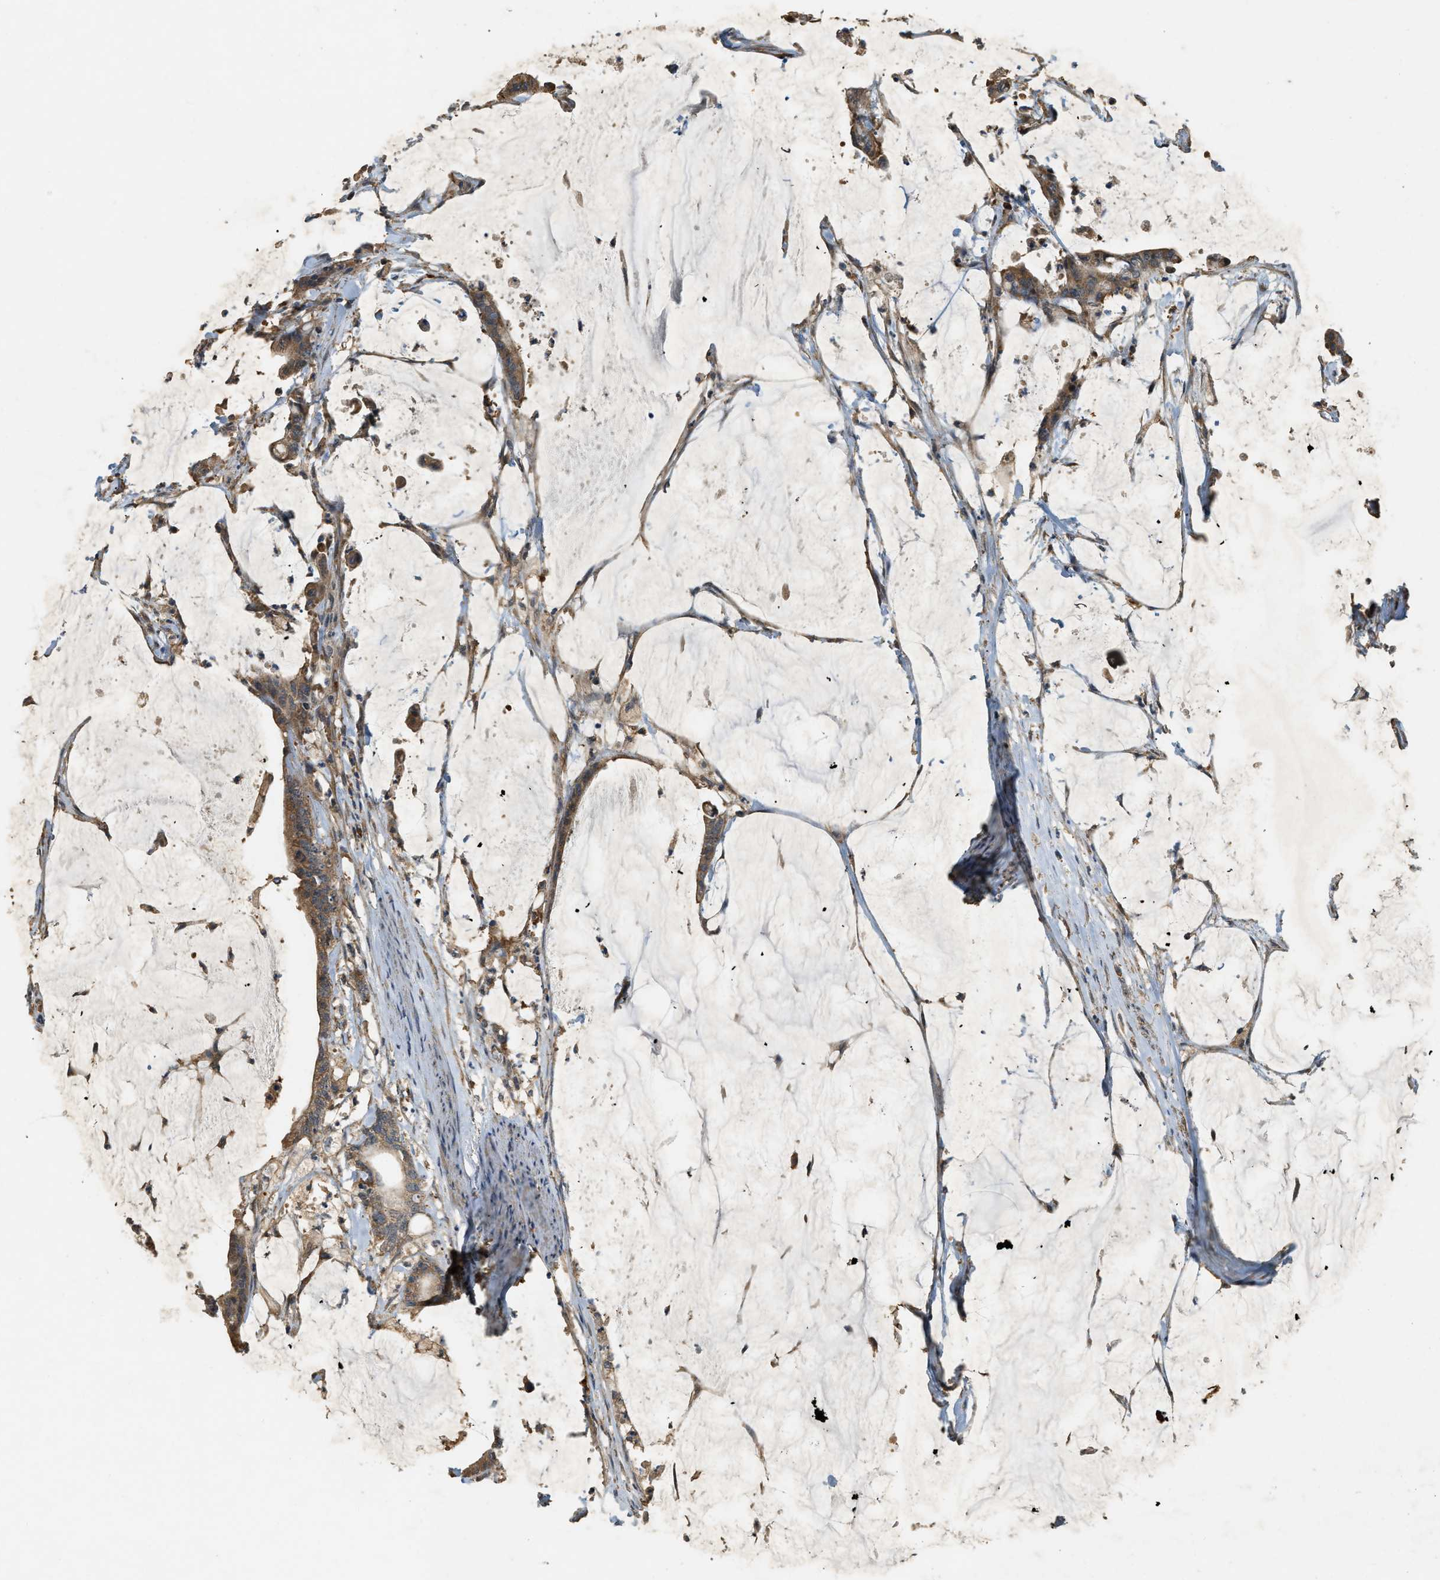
{"staining": {"intensity": "moderate", "quantity": ">75%", "location": "cytoplasmic/membranous"}, "tissue": "colorectal cancer", "cell_type": "Tumor cells", "image_type": "cancer", "snomed": [{"axis": "morphology", "description": "Adenocarcinoma, NOS"}, {"axis": "topography", "description": "Rectum"}], "caption": "Protein expression by immunohistochemistry displays moderate cytoplasmic/membranous positivity in approximately >75% of tumor cells in colorectal cancer.", "gene": "CFLAR", "patient": {"sex": "female", "age": 66}}